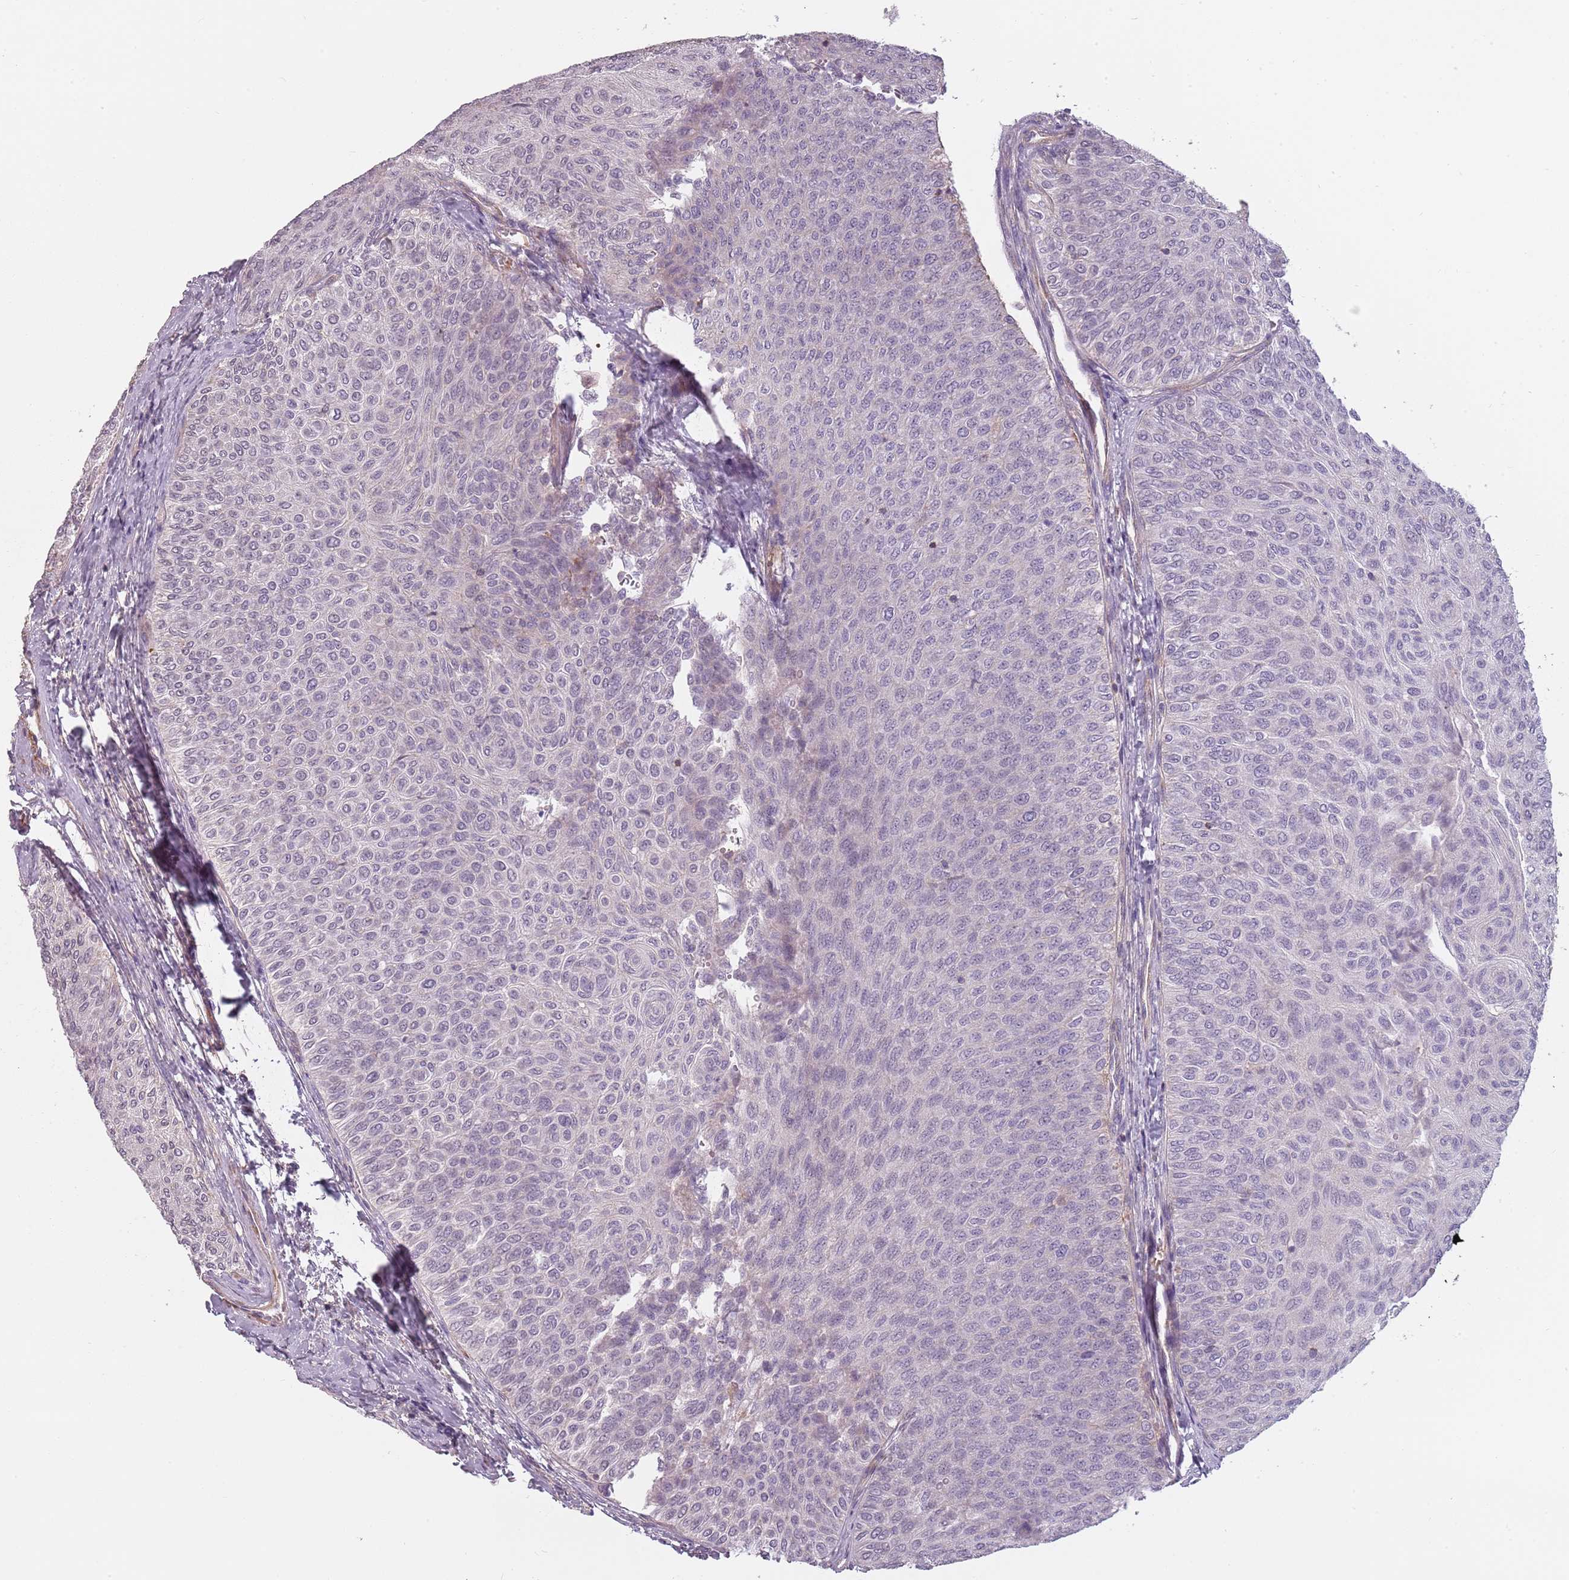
{"staining": {"intensity": "negative", "quantity": "none", "location": "none"}, "tissue": "urothelial cancer", "cell_type": "Tumor cells", "image_type": "cancer", "snomed": [{"axis": "morphology", "description": "Urothelial carcinoma, Low grade"}, {"axis": "topography", "description": "Urinary bladder"}], "caption": "Immunohistochemical staining of human low-grade urothelial carcinoma exhibits no significant staining in tumor cells.", "gene": "PPP1R14C", "patient": {"sex": "male", "age": 78}}